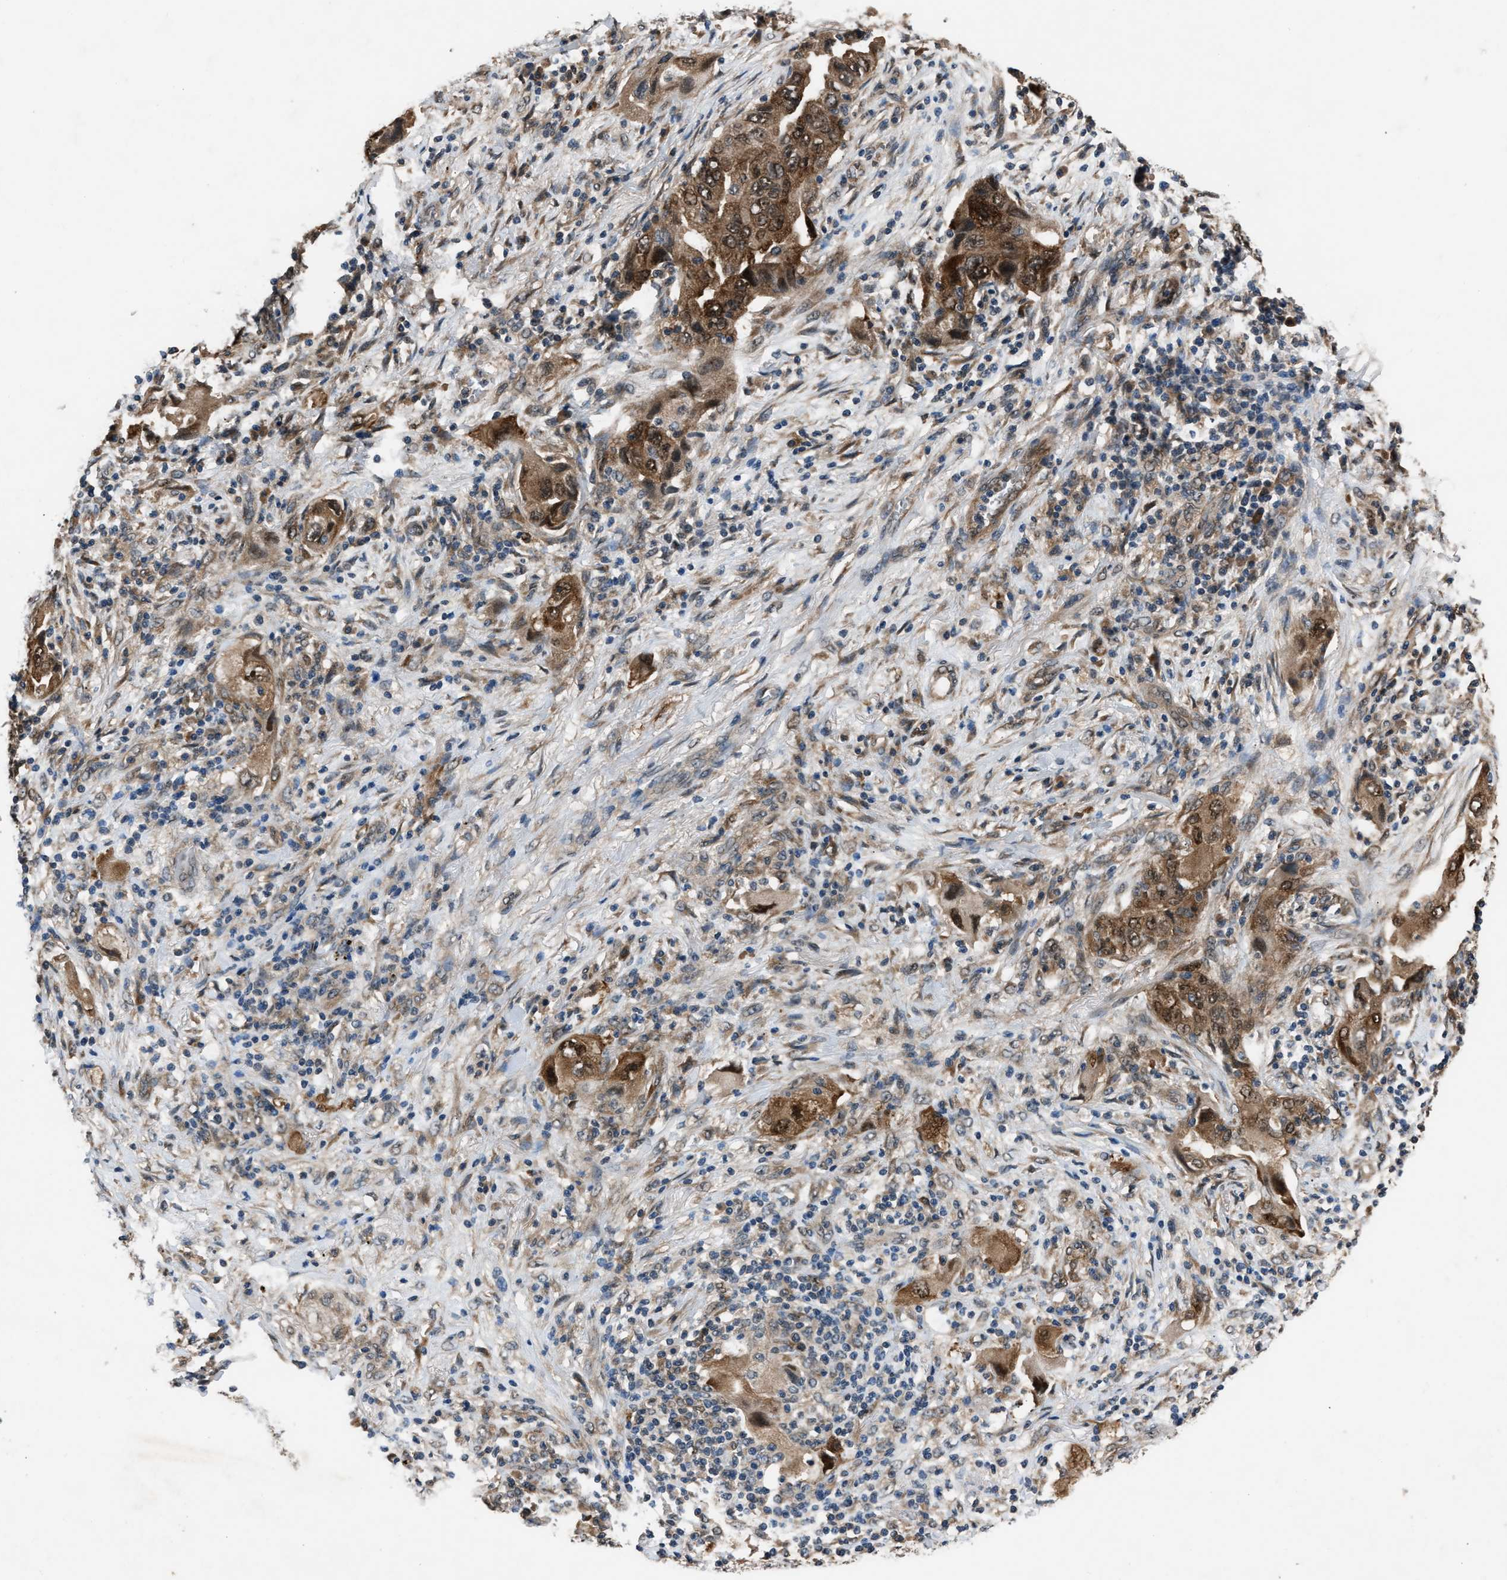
{"staining": {"intensity": "moderate", "quantity": ">75%", "location": "cytoplasmic/membranous,nuclear"}, "tissue": "lung cancer", "cell_type": "Tumor cells", "image_type": "cancer", "snomed": [{"axis": "morphology", "description": "Adenocarcinoma, NOS"}, {"axis": "topography", "description": "Lung"}], "caption": "Immunohistochemistry histopathology image of neoplastic tissue: lung cancer (adenocarcinoma) stained using immunohistochemistry displays medium levels of moderate protein expression localized specifically in the cytoplasmic/membranous and nuclear of tumor cells, appearing as a cytoplasmic/membranous and nuclear brown color.", "gene": "TP53I3", "patient": {"sex": "female", "age": 65}}